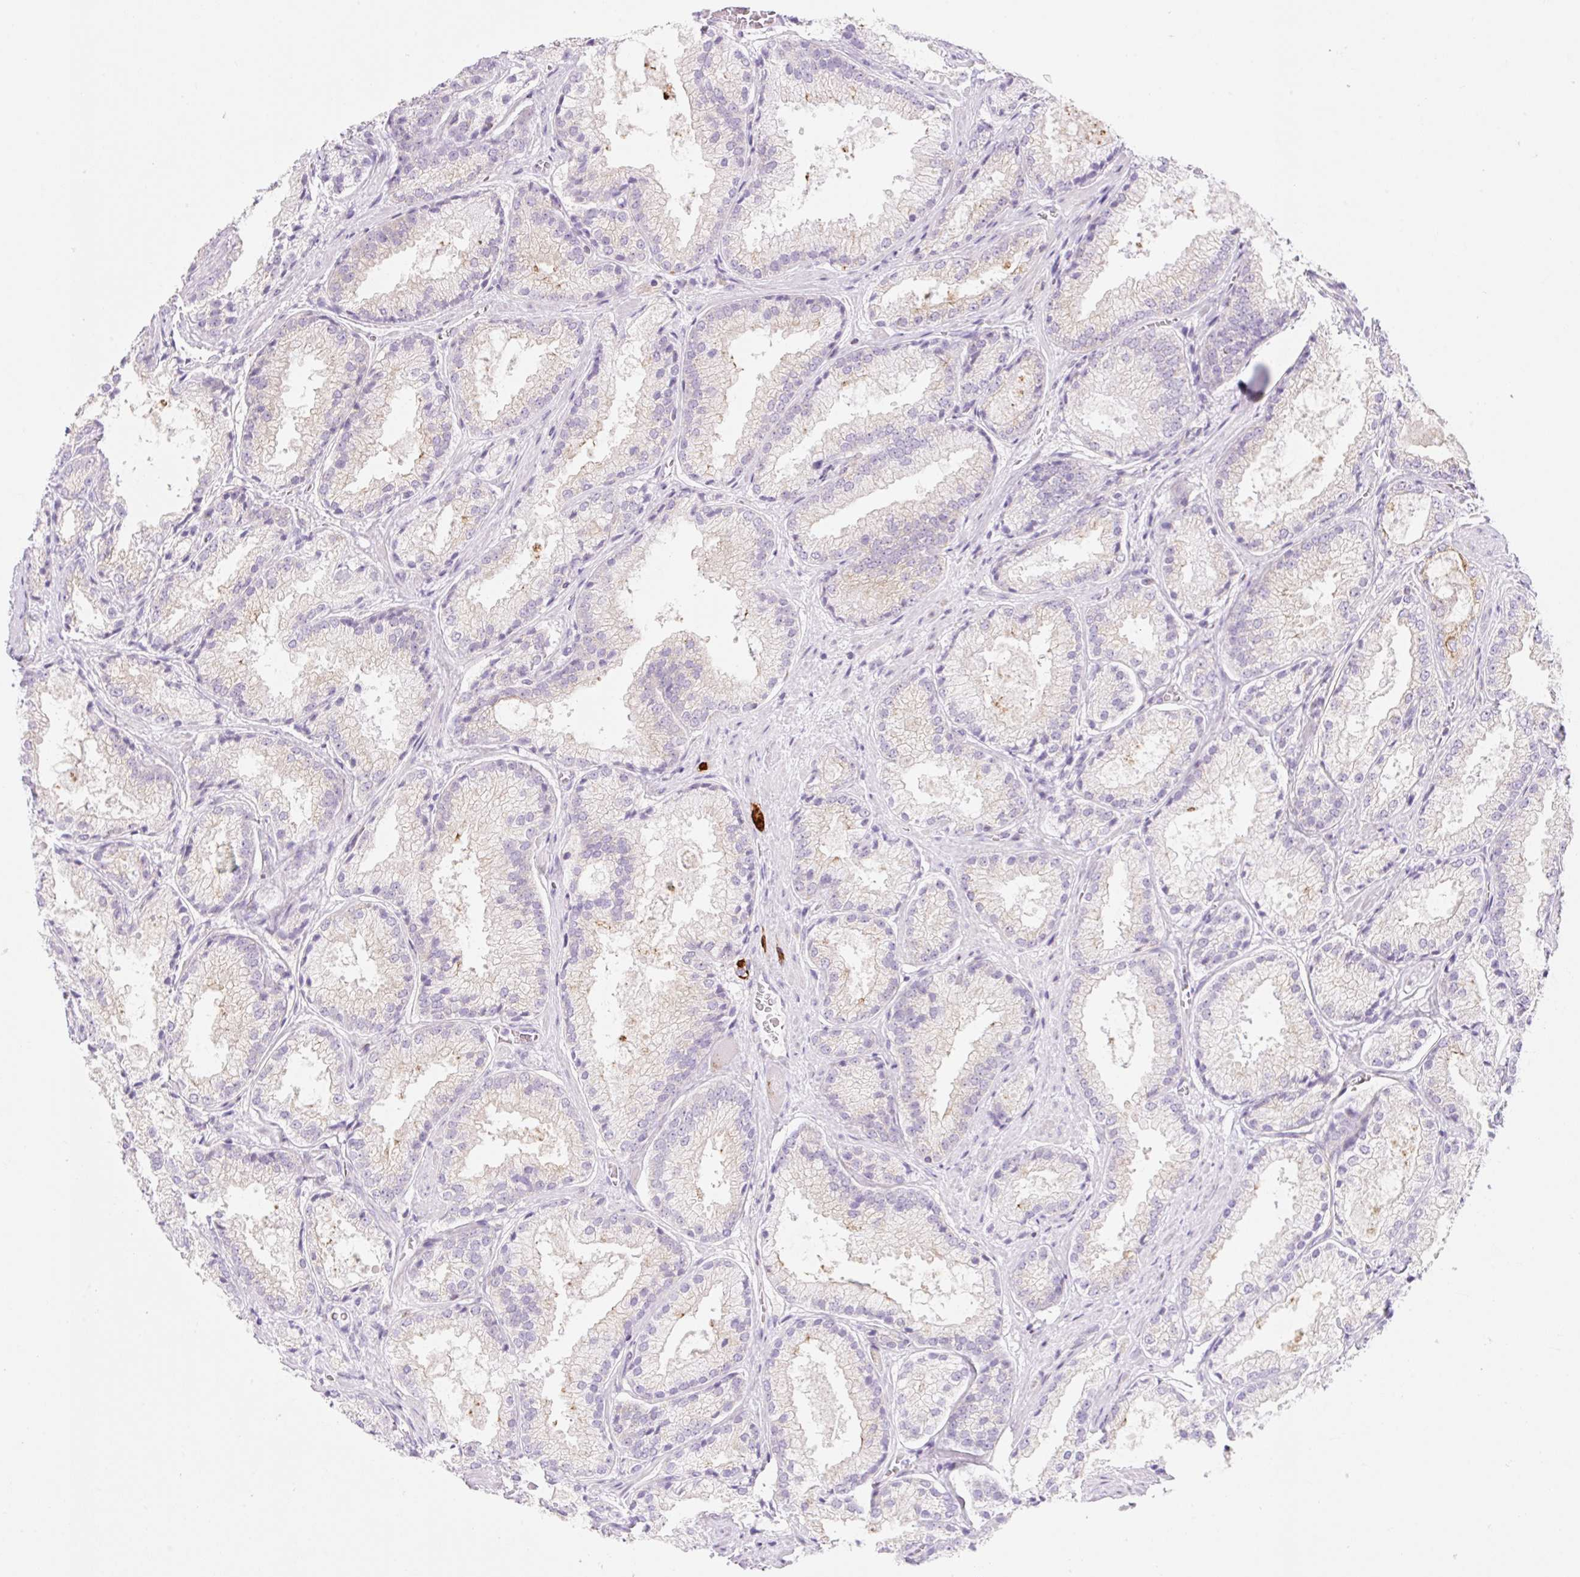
{"staining": {"intensity": "negative", "quantity": "none", "location": "none"}, "tissue": "prostate cancer", "cell_type": "Tumor cells", "image_type": "cancer", "snomed": [{"axis": "morphology", "description": "Adenocarcinoma, High grade"}, {"axis": "topography", "description": "Prostate"}], "caption": "DAB (3,3'-diaminobenzidine) immunohistochemical staining of prostate high-grade adenocarcinoma displays no significant staining in tumor cells. (IHC, brightfield microscopy, high magnification).", "gene": "FOCAD", "patient": {"sex": "male", "age": 68}}